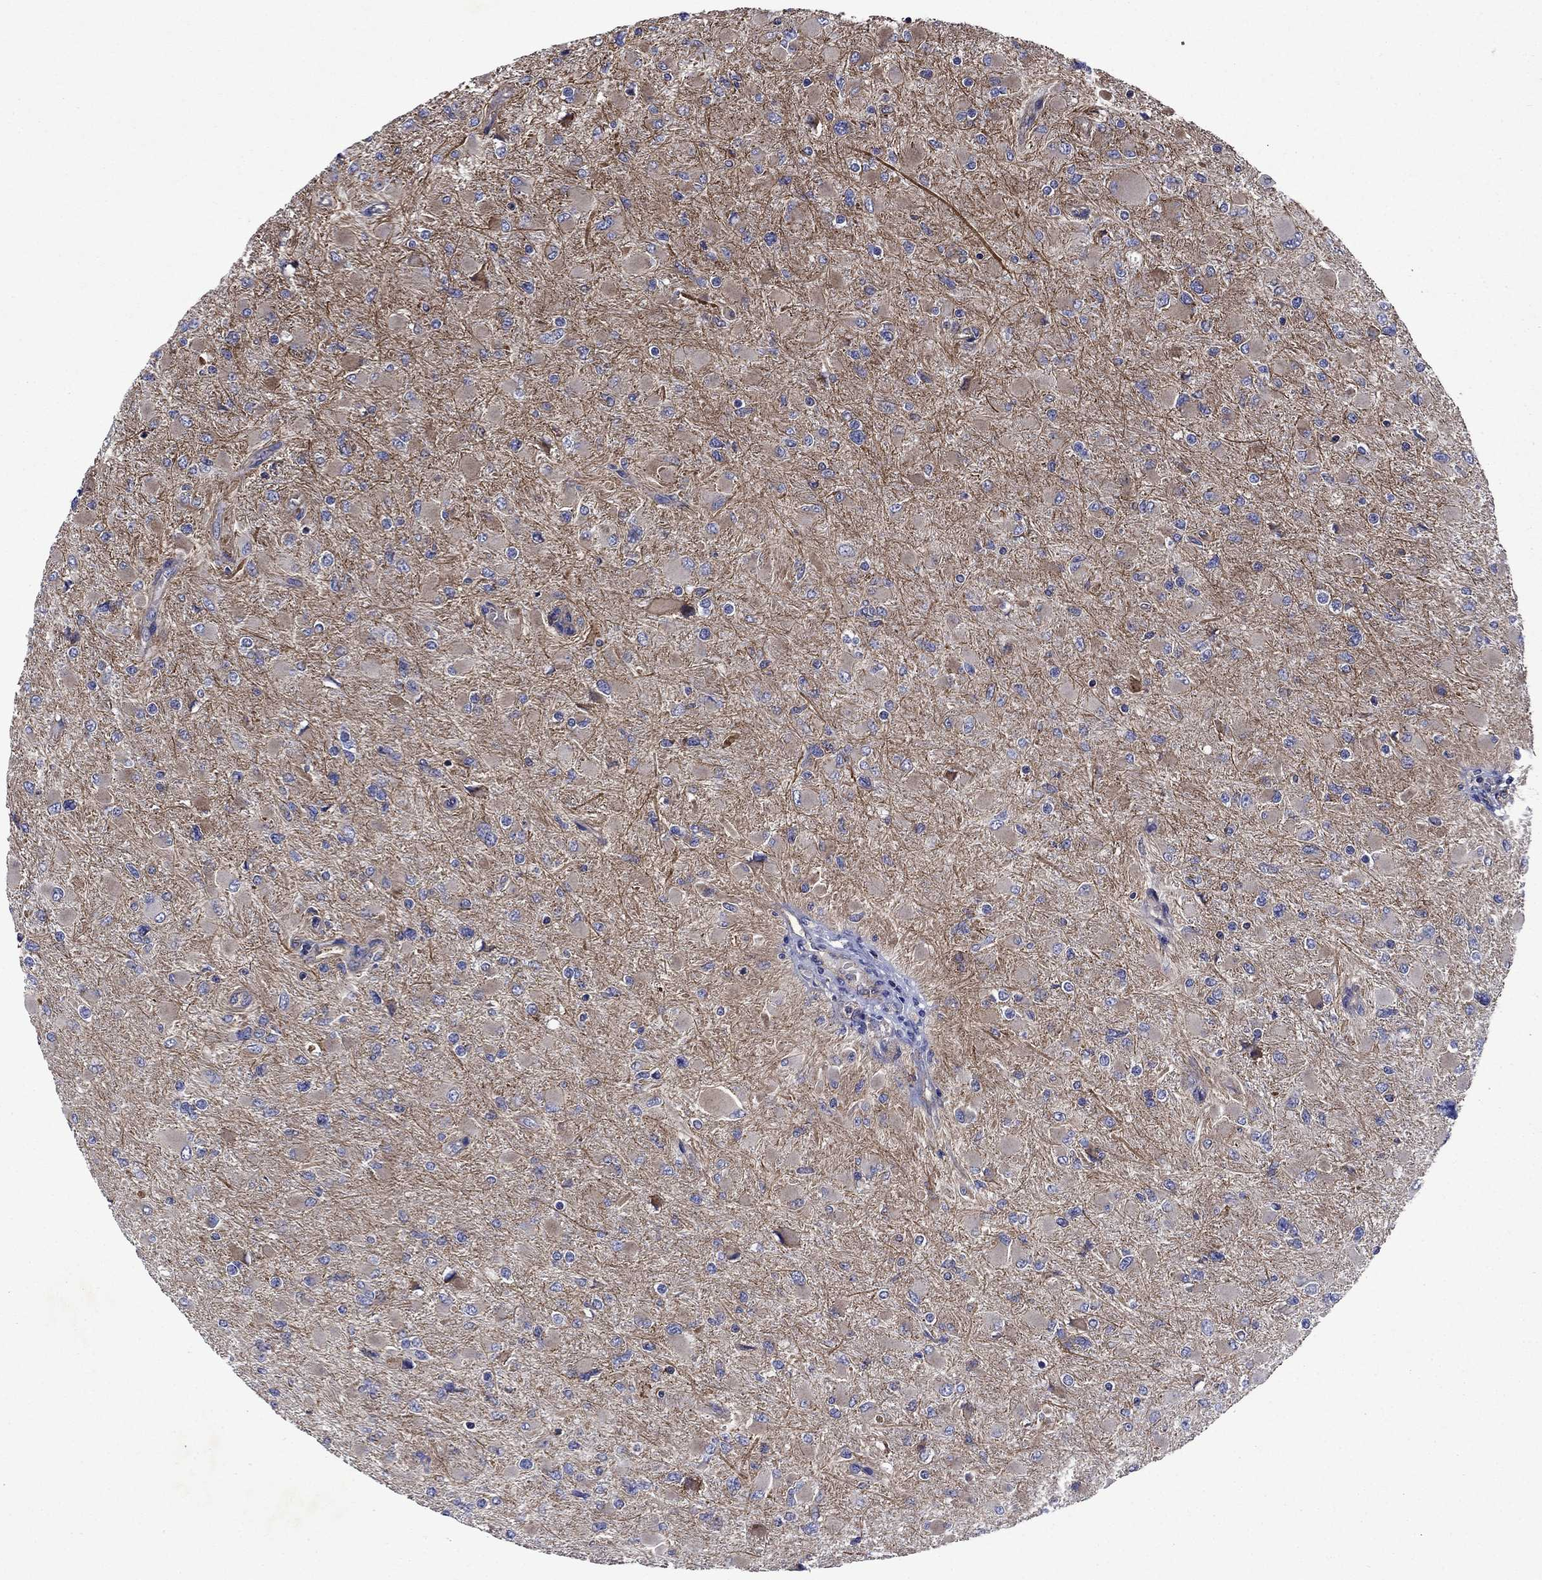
{"staining": {"intensity": "weak", "quantity": "<25%", "location": "cytoplasmic/membranous"}, "tissue": "glioma", "cell_type": "Tumor cells", "image_type": "cancer", "snomed": [{"axis": "morphology", "description": "Glioma, malignant, High grade"}, {"axis": "topography", "description": "Cerebral cortex"}], "caption": "There is no significant positivity in tumor cells of malignant glioma (high-grade).", "gene": "KIF22", "patient": {"sex": "female", "age": 36}}